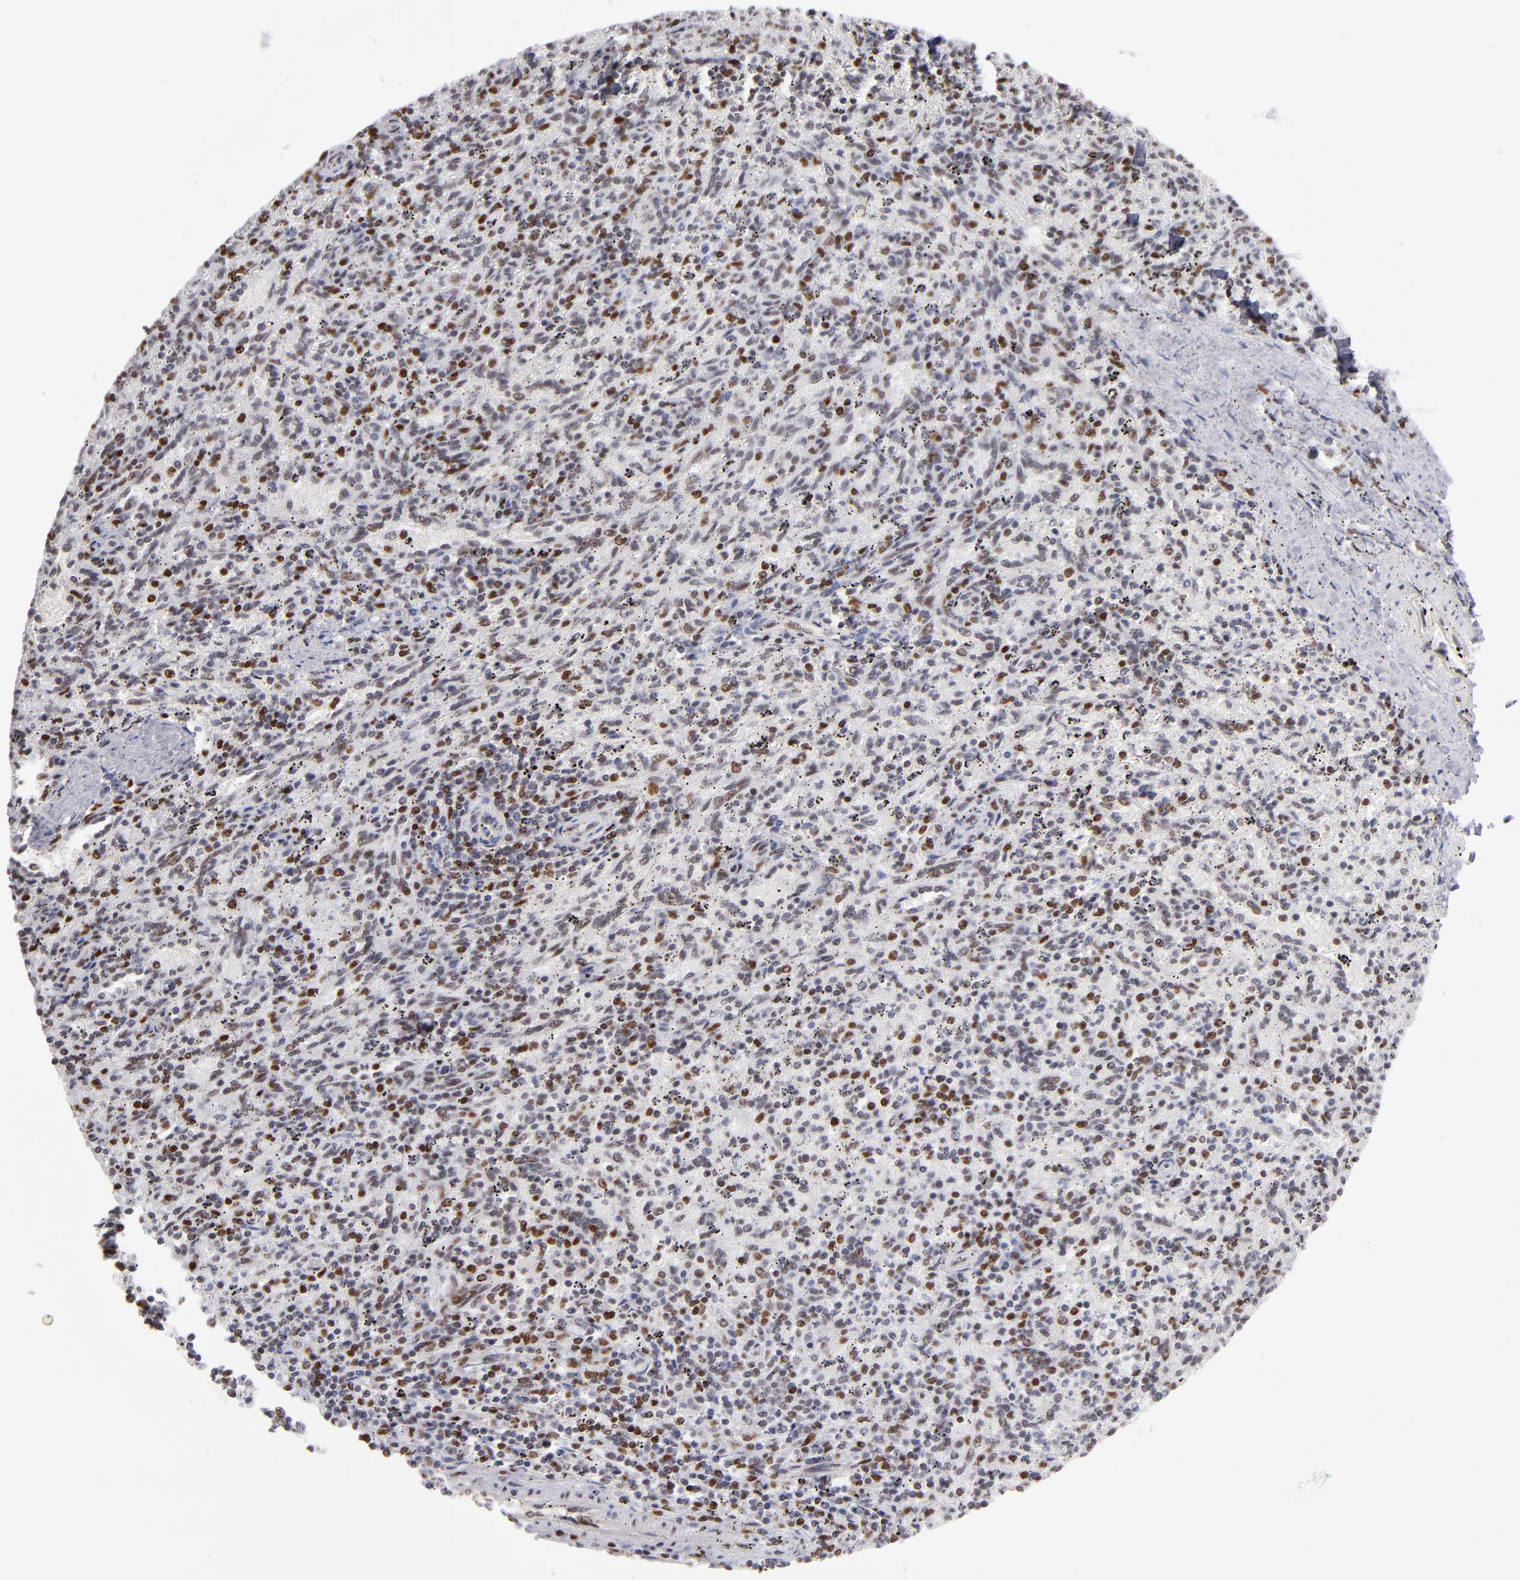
{"staining": {"intensity": "moderate", "quantity": "25%-75%", "location": "nuclear"}, "tissue": "spleen", "cell_type": "Cells in red pulp", "image_type": "normal", "snomed": [{"axis": "morphology", "description": "Normal tissue, NOS"}, {"axis": "topography", "description": "Spleen"}], "caption": "Approximately 25%-75% of cells in red pulp in normal human spleen reveal moderate nuclear protein expression as visualized by brown immunohistochemical staining.", "gene": "POLA1", "patient": {"sex": "female", "age": 10}}